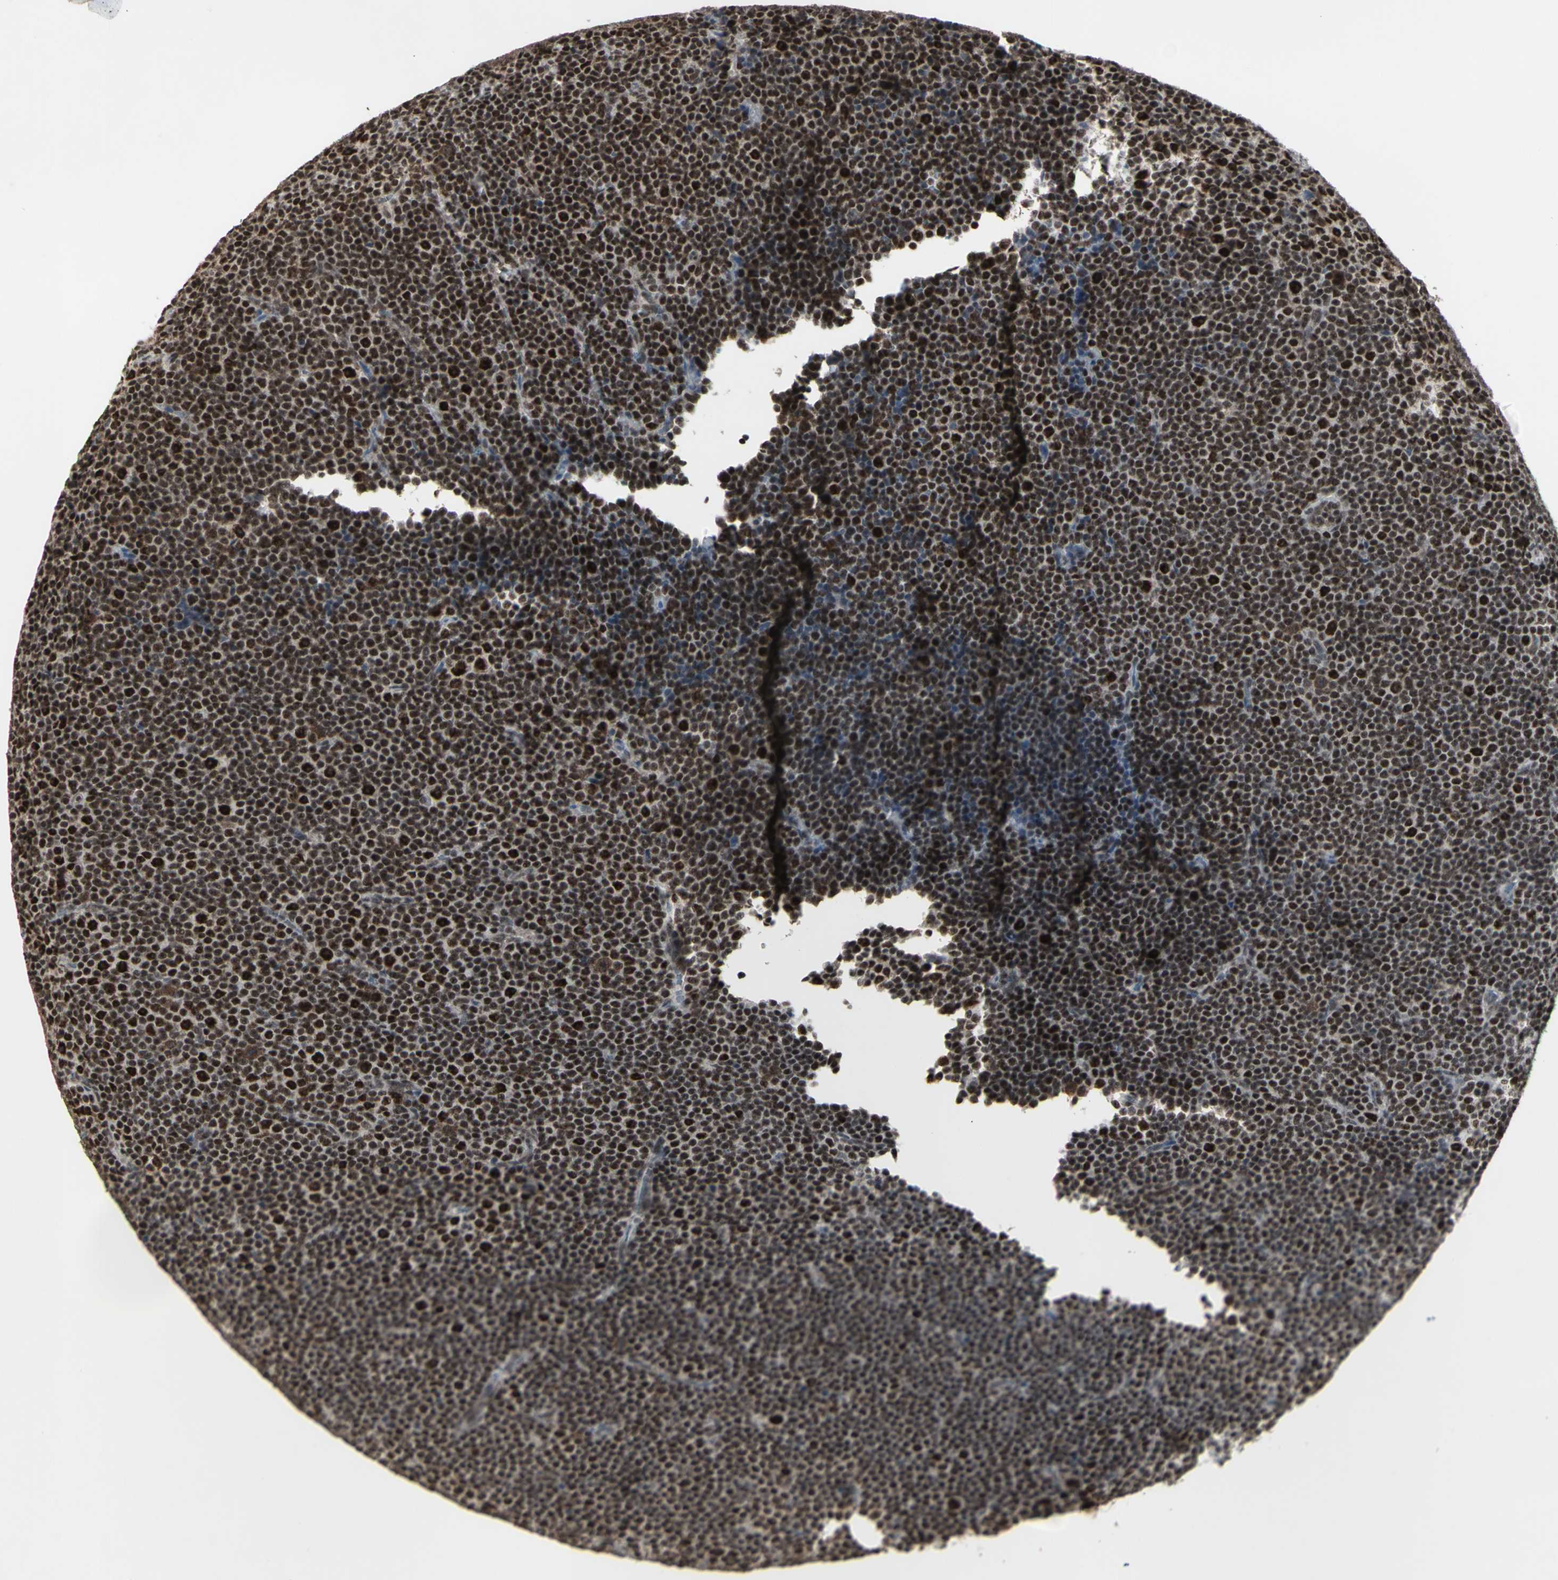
{"staining": {"intensity": "strong", "quantity": ">75%", "location": "nuclear"}, "tissue": "lymphoma", "cell_type": "Tumor cells", "image_type": "cancer", "snomed": [{"axis": "morphology", "description": "Malignant lymphoma, non-Hodgkin's type, Low grade"}, {"axis": "topography", "description": "Lymph node"}], "caption": "A high amount of strong nuclear staining is seen in about >75% of tumor cells in low-grade malignant lymphoma, non-Hodgkin's type tissue.", "gene": "CCNT1", "patient": {"sex": "female", "age": 67}}